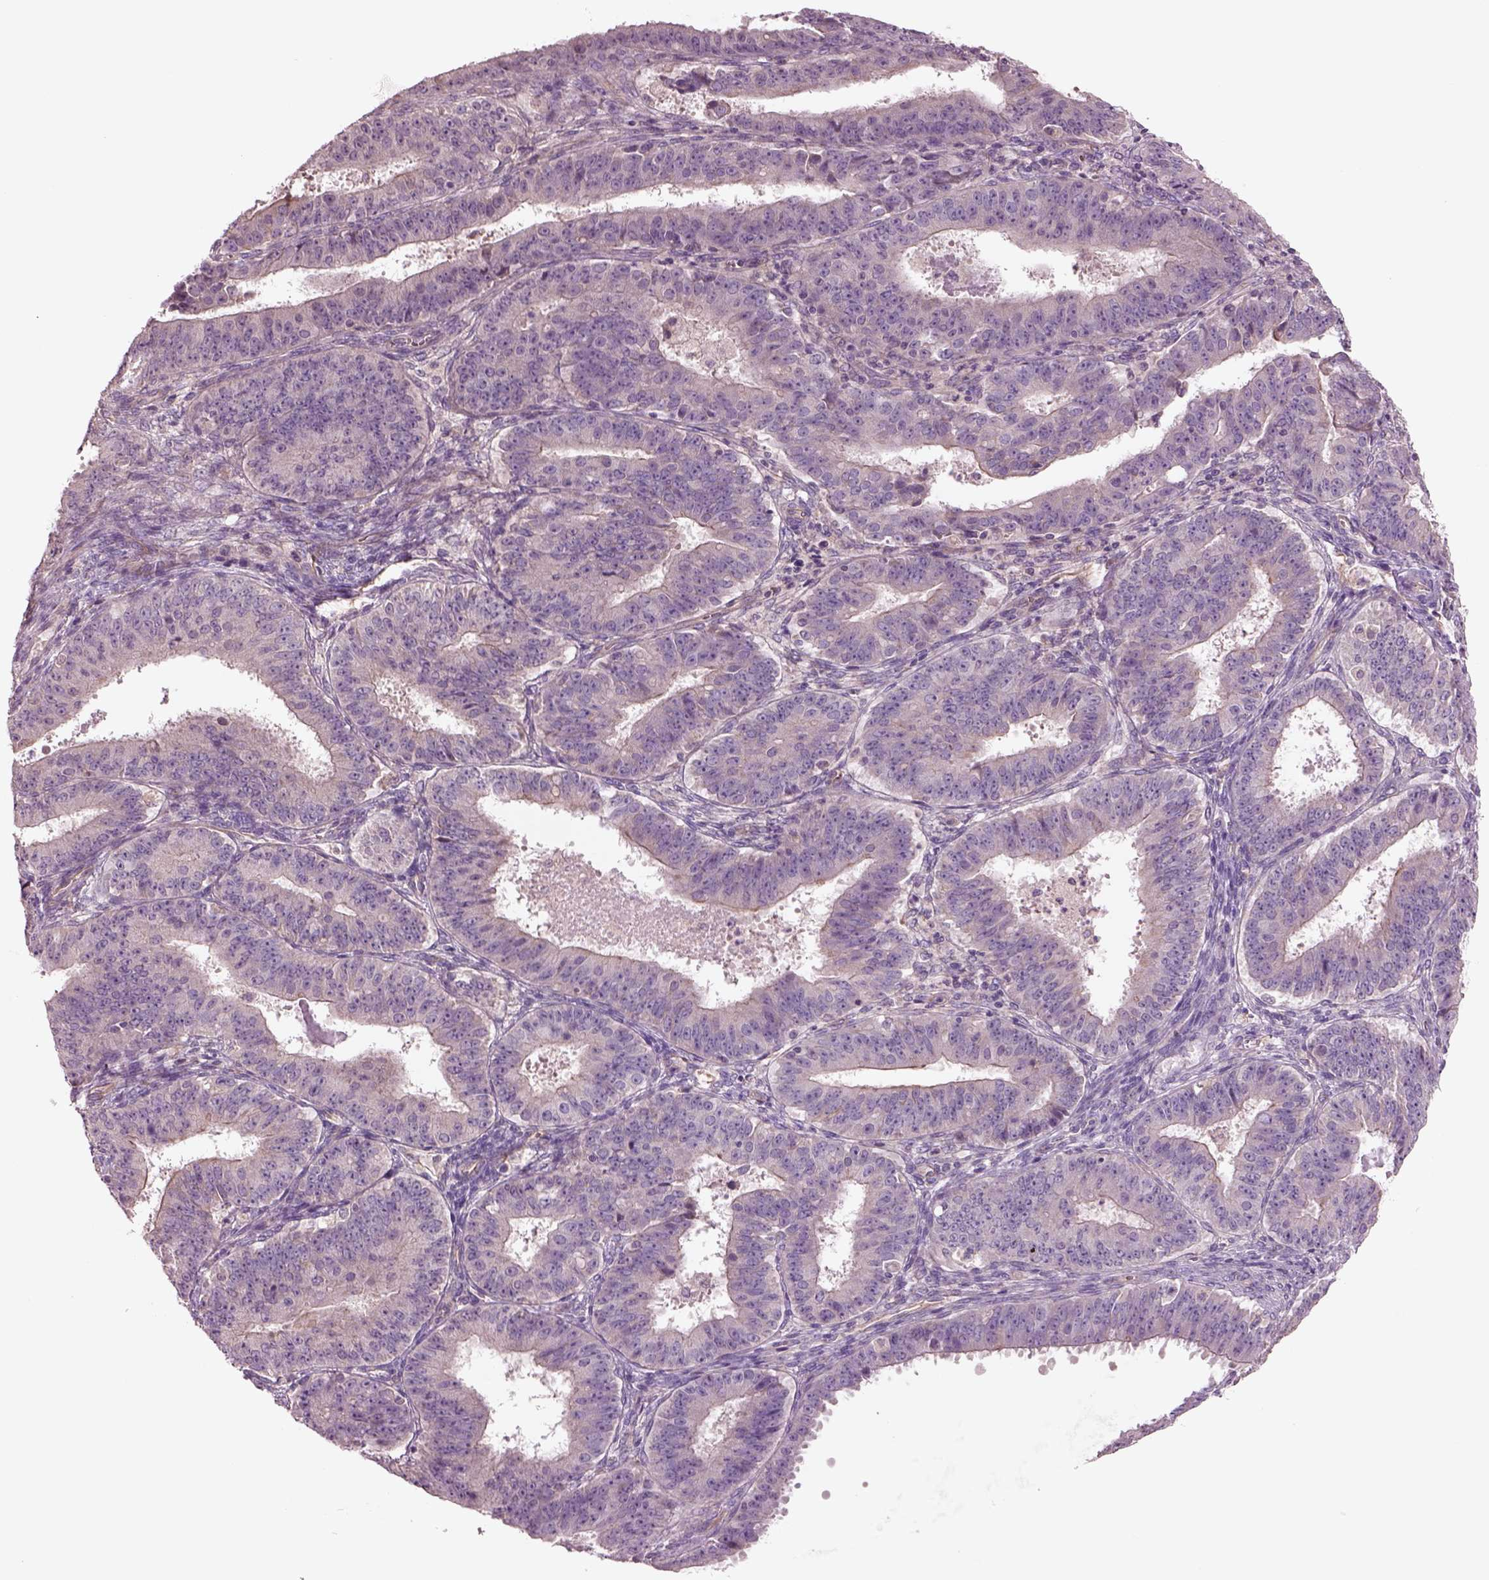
{"staining": {"intensity": "negative", "quantity": "none", "location": "none"}, "tissue": "ovarian cancer", "cell_type": "Tumor cells", "image_type": "cancer", "snomed": [{"axis": "morphology", "description": "Carcinoma, endometroid"}, {"axis": "topography", "description": "Ovary"}], "caption": "Endometroid carcinoma (ovarian) was stained to show a protein in brown. There is no significant expression in tumor cells.", "gene": "DUOXA2", "patient": {"sex": "female", "age": 42}}